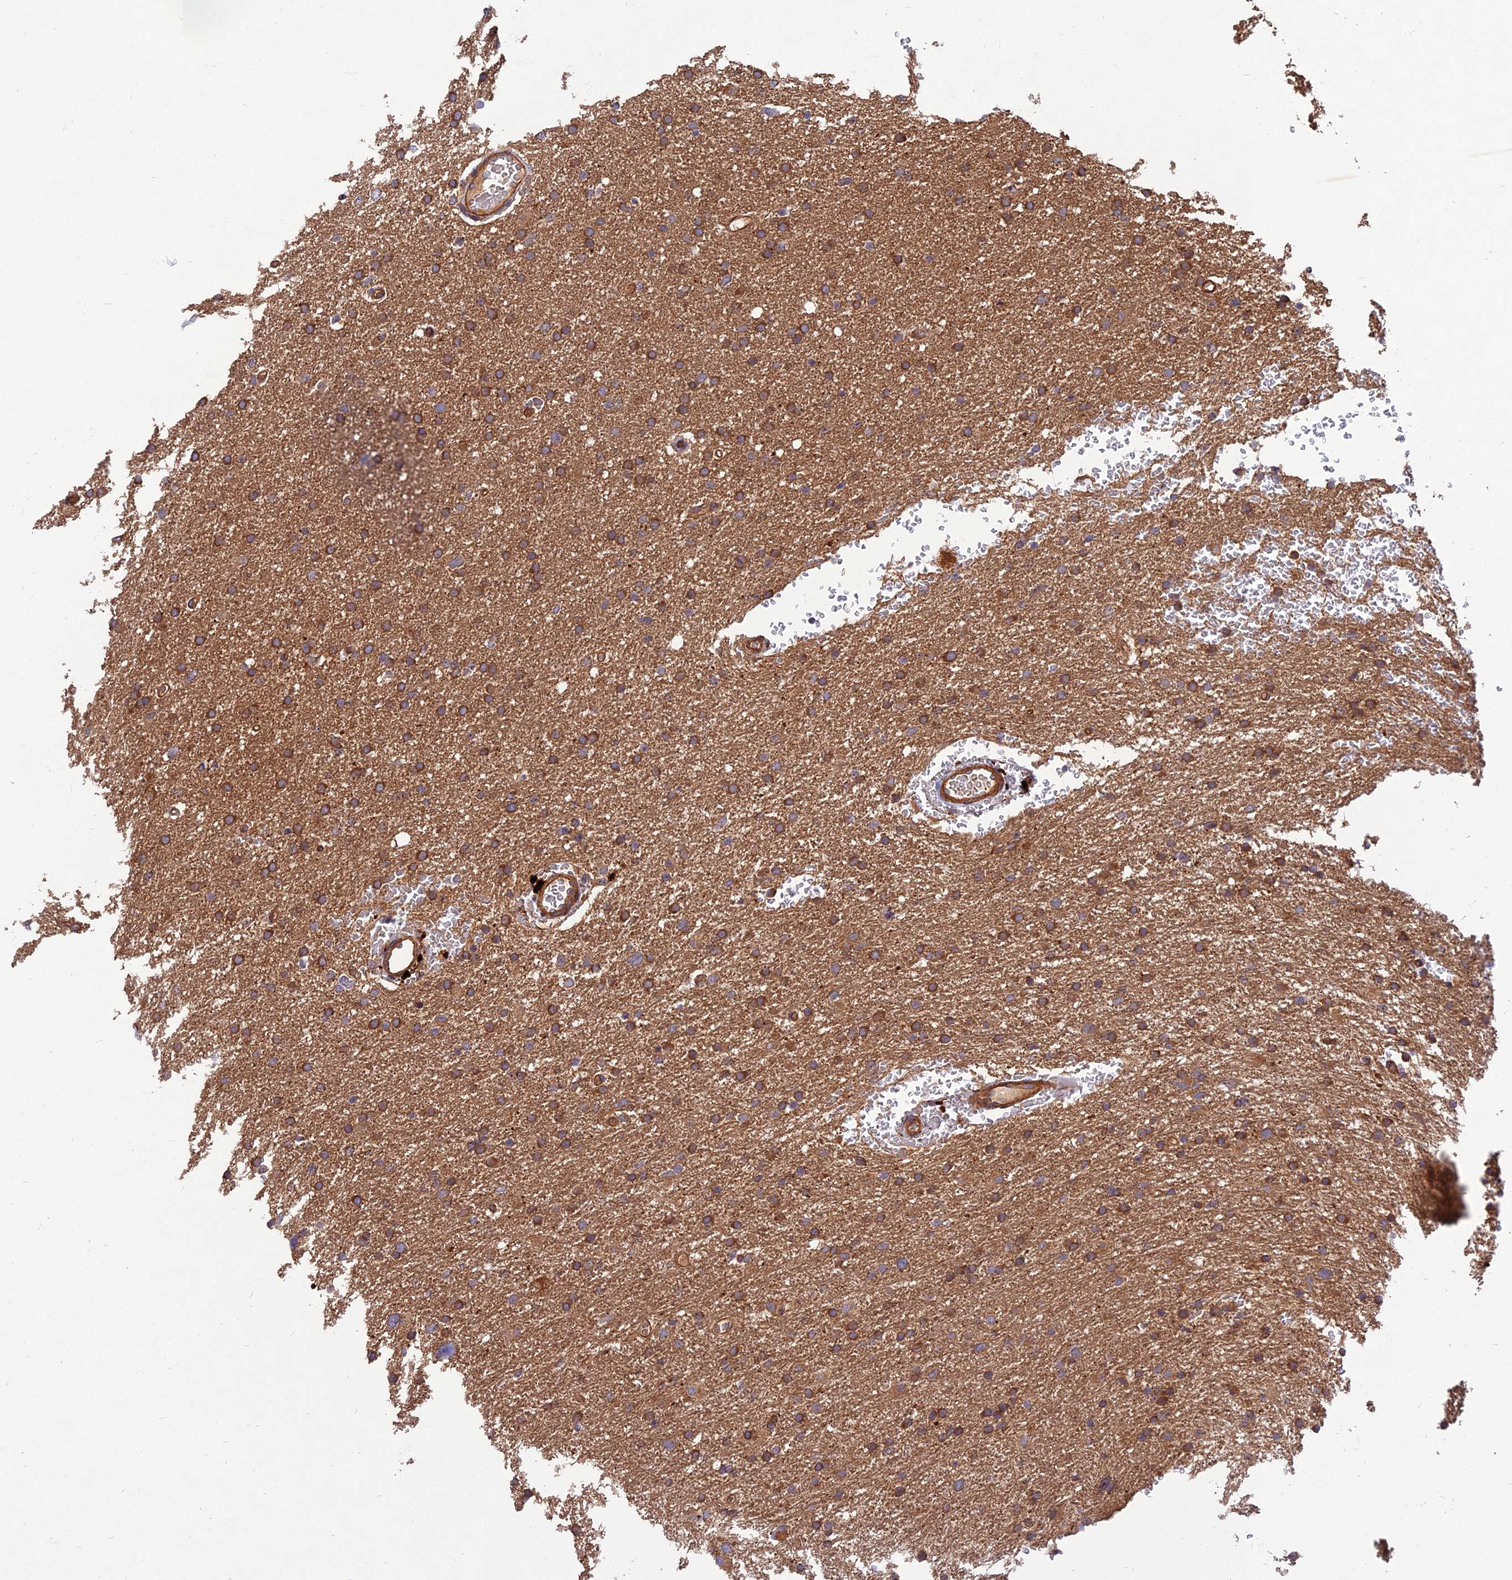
{"staining": {"intensity": "moderate", "quantity": ">75%", "location": "cytoplasmic/membranous"}, "tissue": "glioma", "cell_type": "Tumor cells", "image_type": "cancer", "snomed": [{"axis": "morphology", "description": "Glioma, malignant, High grade"}, {"axis": "topography", "description": "Cerebral cortex"}], "caption": "Protein staining reveals moderate cytoplasmic/membranous staining in about >75% of tumor cells in malignant glioma (high-grade). (DAB (3,3'-diaminobenzidine) IHC with brightfield microscopy, high magnification).", "gene": "RELCH", "patient": {"sex": "female", "age": 36}}